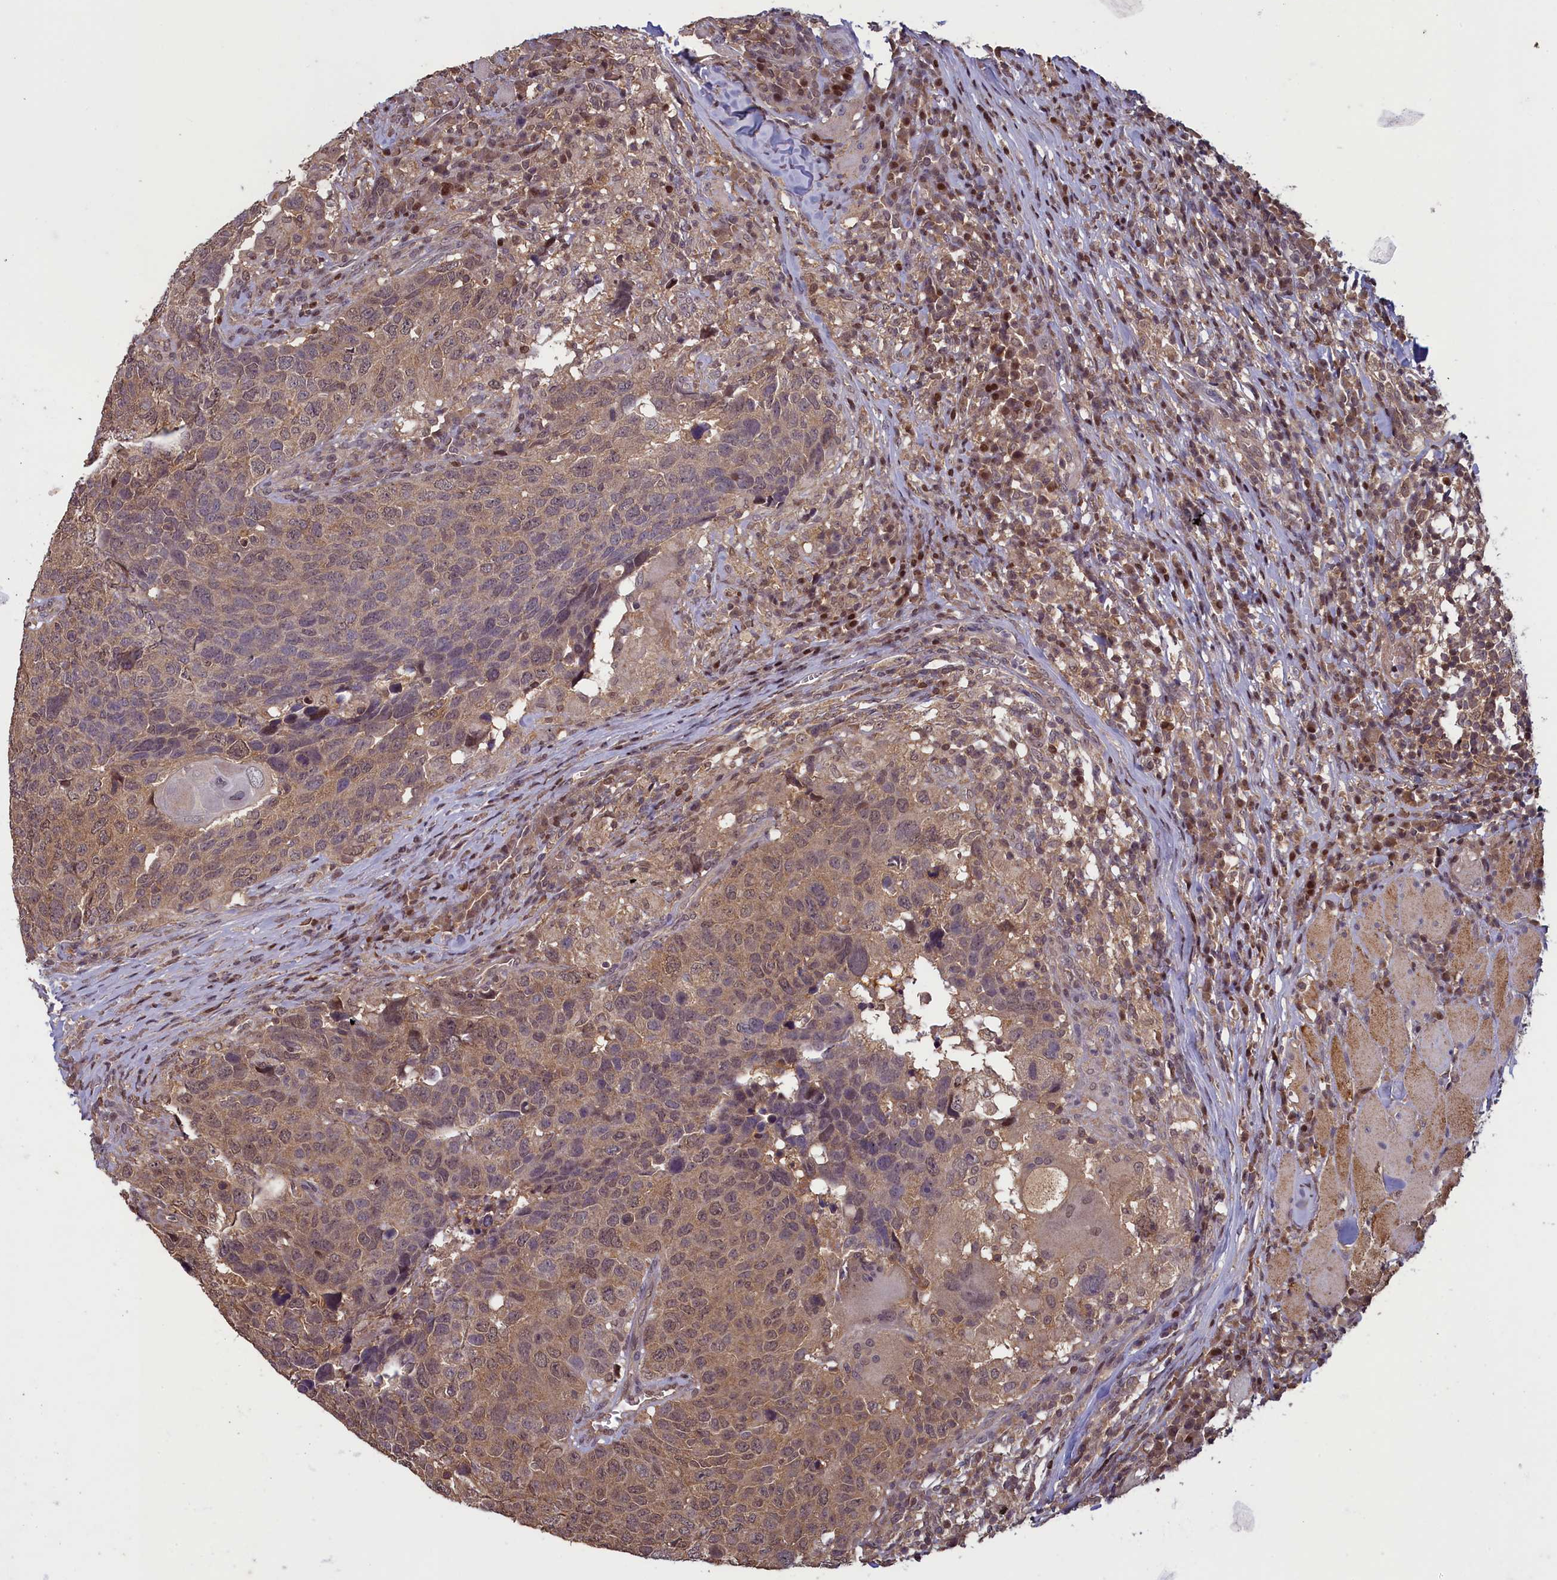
{"staining": {"intensity": "moderate", "quantity": ">75%", "location": "cytoplasmic/membranous,nuclear"}, "tissue": "head and neck cancer", "cell_type": "Tumor cells", "image_type": "cancer", "snomed": [{"axis": "morphology", "description": "Squamous cell carcinoma, NOS"}, {"axis": "topography", "description": "Head-Neck"}], "caption": "Protein analysis of head and neck cancer tissue exhibits moderate cytoplasmic/membranous and nuclear expression in about >75% of tumor cells. The protein of interest is shown in brown color, while the nuclei are stained blue.", "gene": "NUBP1", "patient": {"sex": "male", "age": 66}}